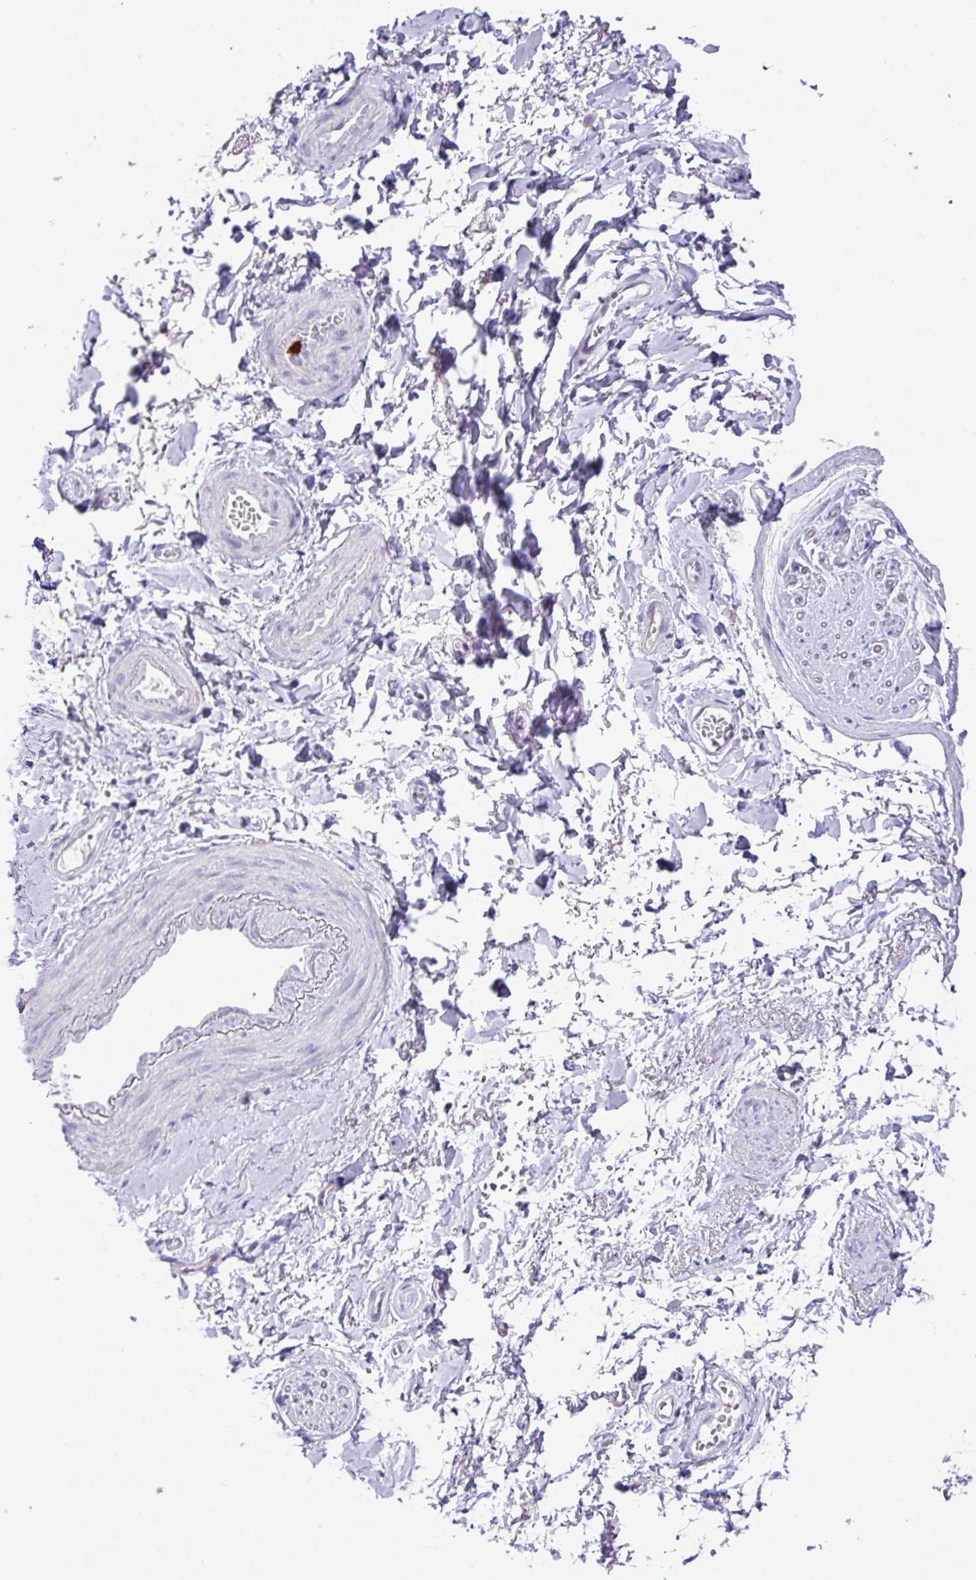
{"staining": {"intensity": "negative", "quantity": "none", "location": "none"}, "tissue": "adipose tissue", "cell_type": "Adipocytes", "image_type": "normal", "snomed": [{"axis": "morphology", "description": "Normal tissue, NOS"}, {"axis": "topography", "description": "Vulva"}, {"axis": "topography", "description": "Vagina"}, {"axis": "topography", "description": "Peripheral nerve tissue"}], "caption": "IHC of unremarkable adipose tissue exhibits no positivity in adipocytes.", "gene": "SH2D3C", "patient": {"sex": "female", "age": 66}}